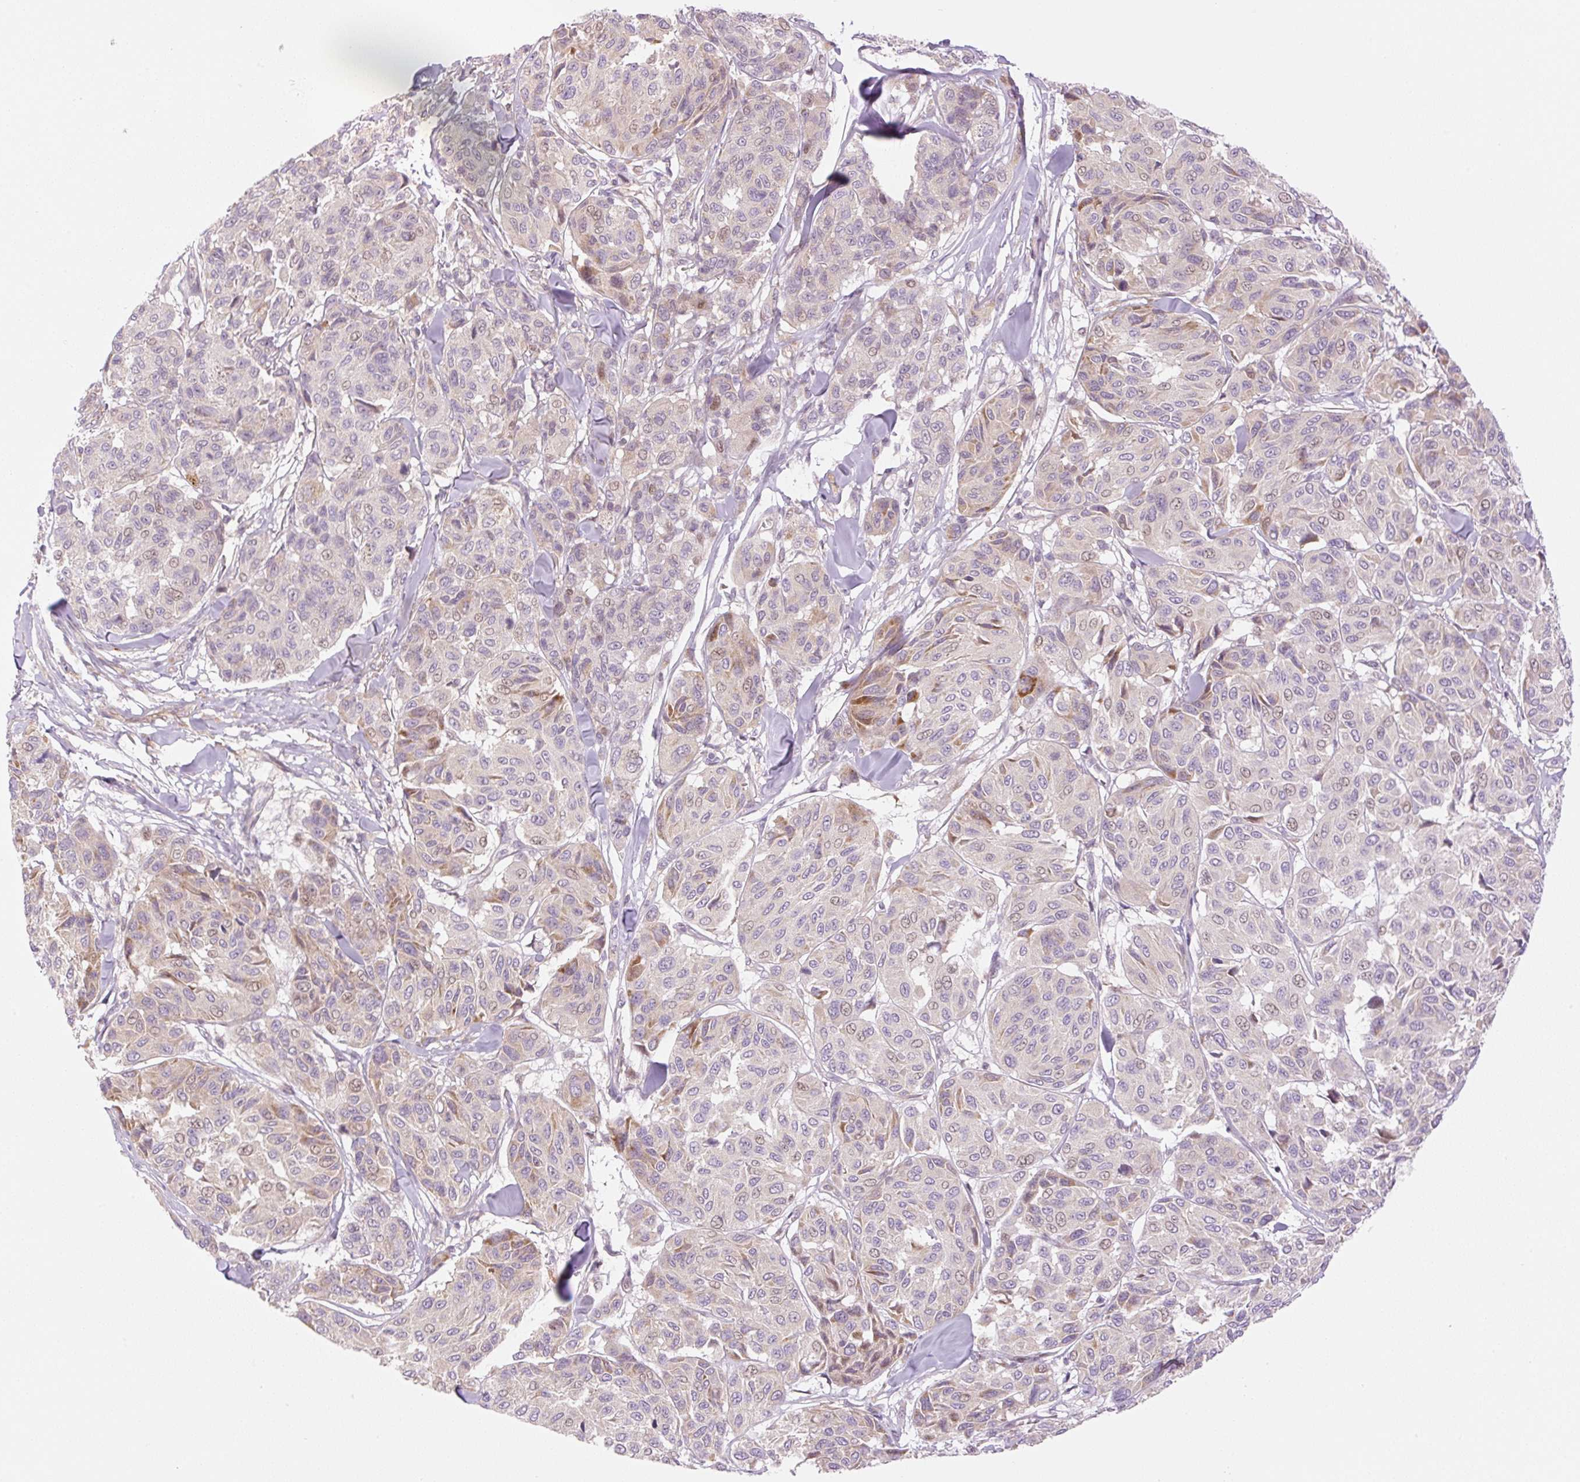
{"staining": {"intensity": "moderate", "quantity": "<25%", "location": "cytoplasmic/membranous,nuclear"}, "tissue": "melanoma", "cell_type": "Tumor cells", "image_type": "cancer", "snomed": [{"axis": "morphology", "description": "Malignant melanoma, NOS"}, {"axis": "topography", "description": "Skin"}], "caption": "Tumor cells demonstrate low levels of moderate cytoplasmic/membranous and nuclear staining in about <25% of cells in malignant melanoma. (DAB (3,3'-diaminobenzidine) IHC with brightfield microscopy, high magnification).", "gene": "ZNF394", "patient": {"sex": "female", "age": 66}}